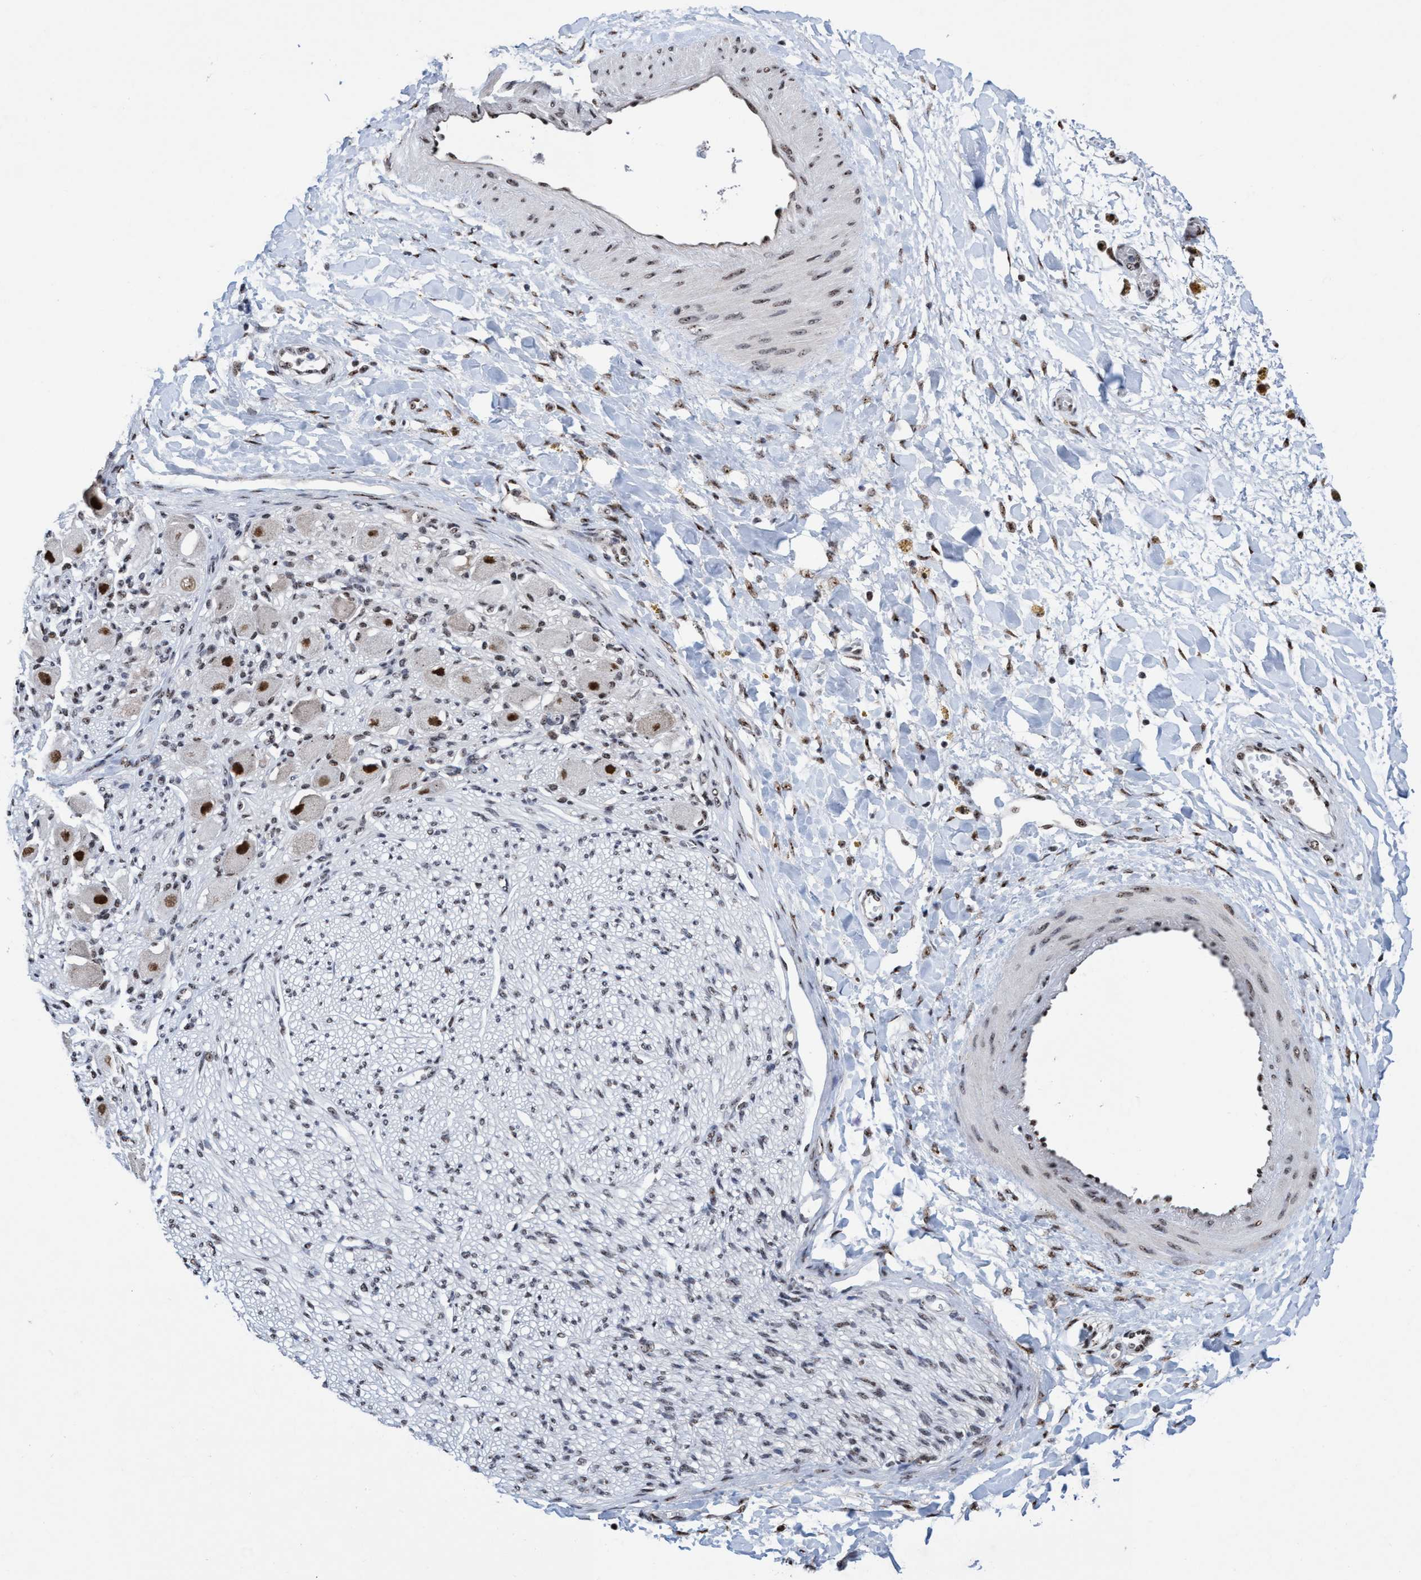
{"staining": {"intensity": "strong", "quantity": ">75%", "location": "nuclear"}, "tissue": "adipose tissue", "cell_type": "Adipocytes", "image_type": "normal", "snomed": [{"axis": "morphology", "description": "Normal tissue, NOS"}, {"axis": "topography", "description": "Kidney"}, {"axis": "topography", "description": "Peripheral nerve tissue"}], "caption": "Immunohistochemical staining of benign human adipose tissue displays high levels of strong nuclear positivity in approximately >75% of adipocytes. Using DAB (3,3'-diaminobenzidine) (brown) and hematoxylin (blue) stains, captured at high magnification using brightfield microscopy.", "gene": "EFCAB10", "patient": {"sex": "male", "age": 7}}